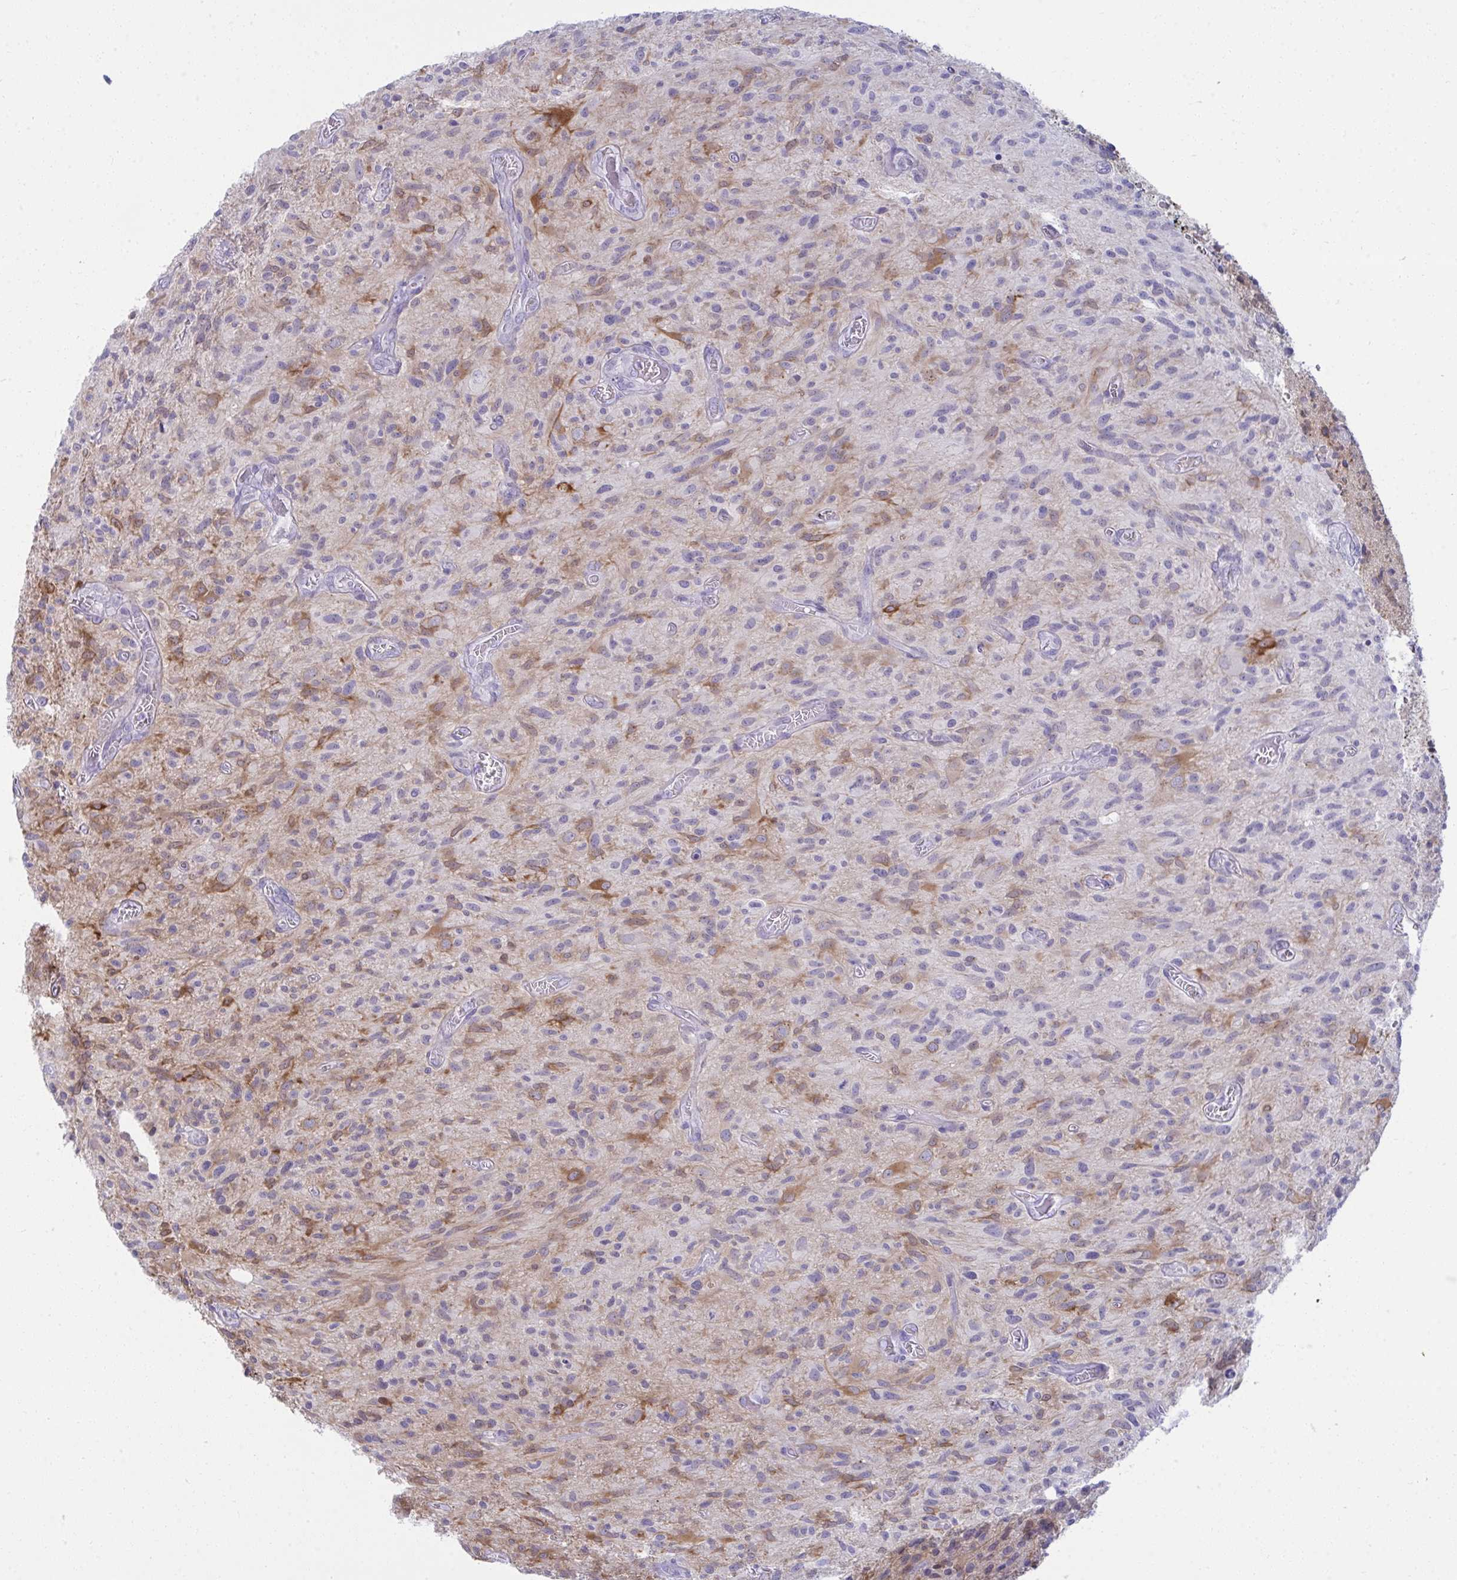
{"staining": {"intensity": "weak", "quantity": "25%-75%", "location": "cytoplasmic/membranous"}, "tissue": "glioma", "cell_type": "Tumor cells", "image_type": "cancer", "snomed": [{"axis": "morphology", "description": "Glioma, malignant, High grade"}, {"axis": "topography", "description": "Brain"}], "caption": "High-magnification brightfield microscopy of glioma stained with DAB (3,3'-diaminobenzidine) (brown) and counterstained with hematoxylin (blue). tumor cells exhibit weak cytoplasmic/membranous positivity is seen in about25%-75% of cells.", "gene": "RGPD5", "patient": {"sex": "male", "age": 75}}